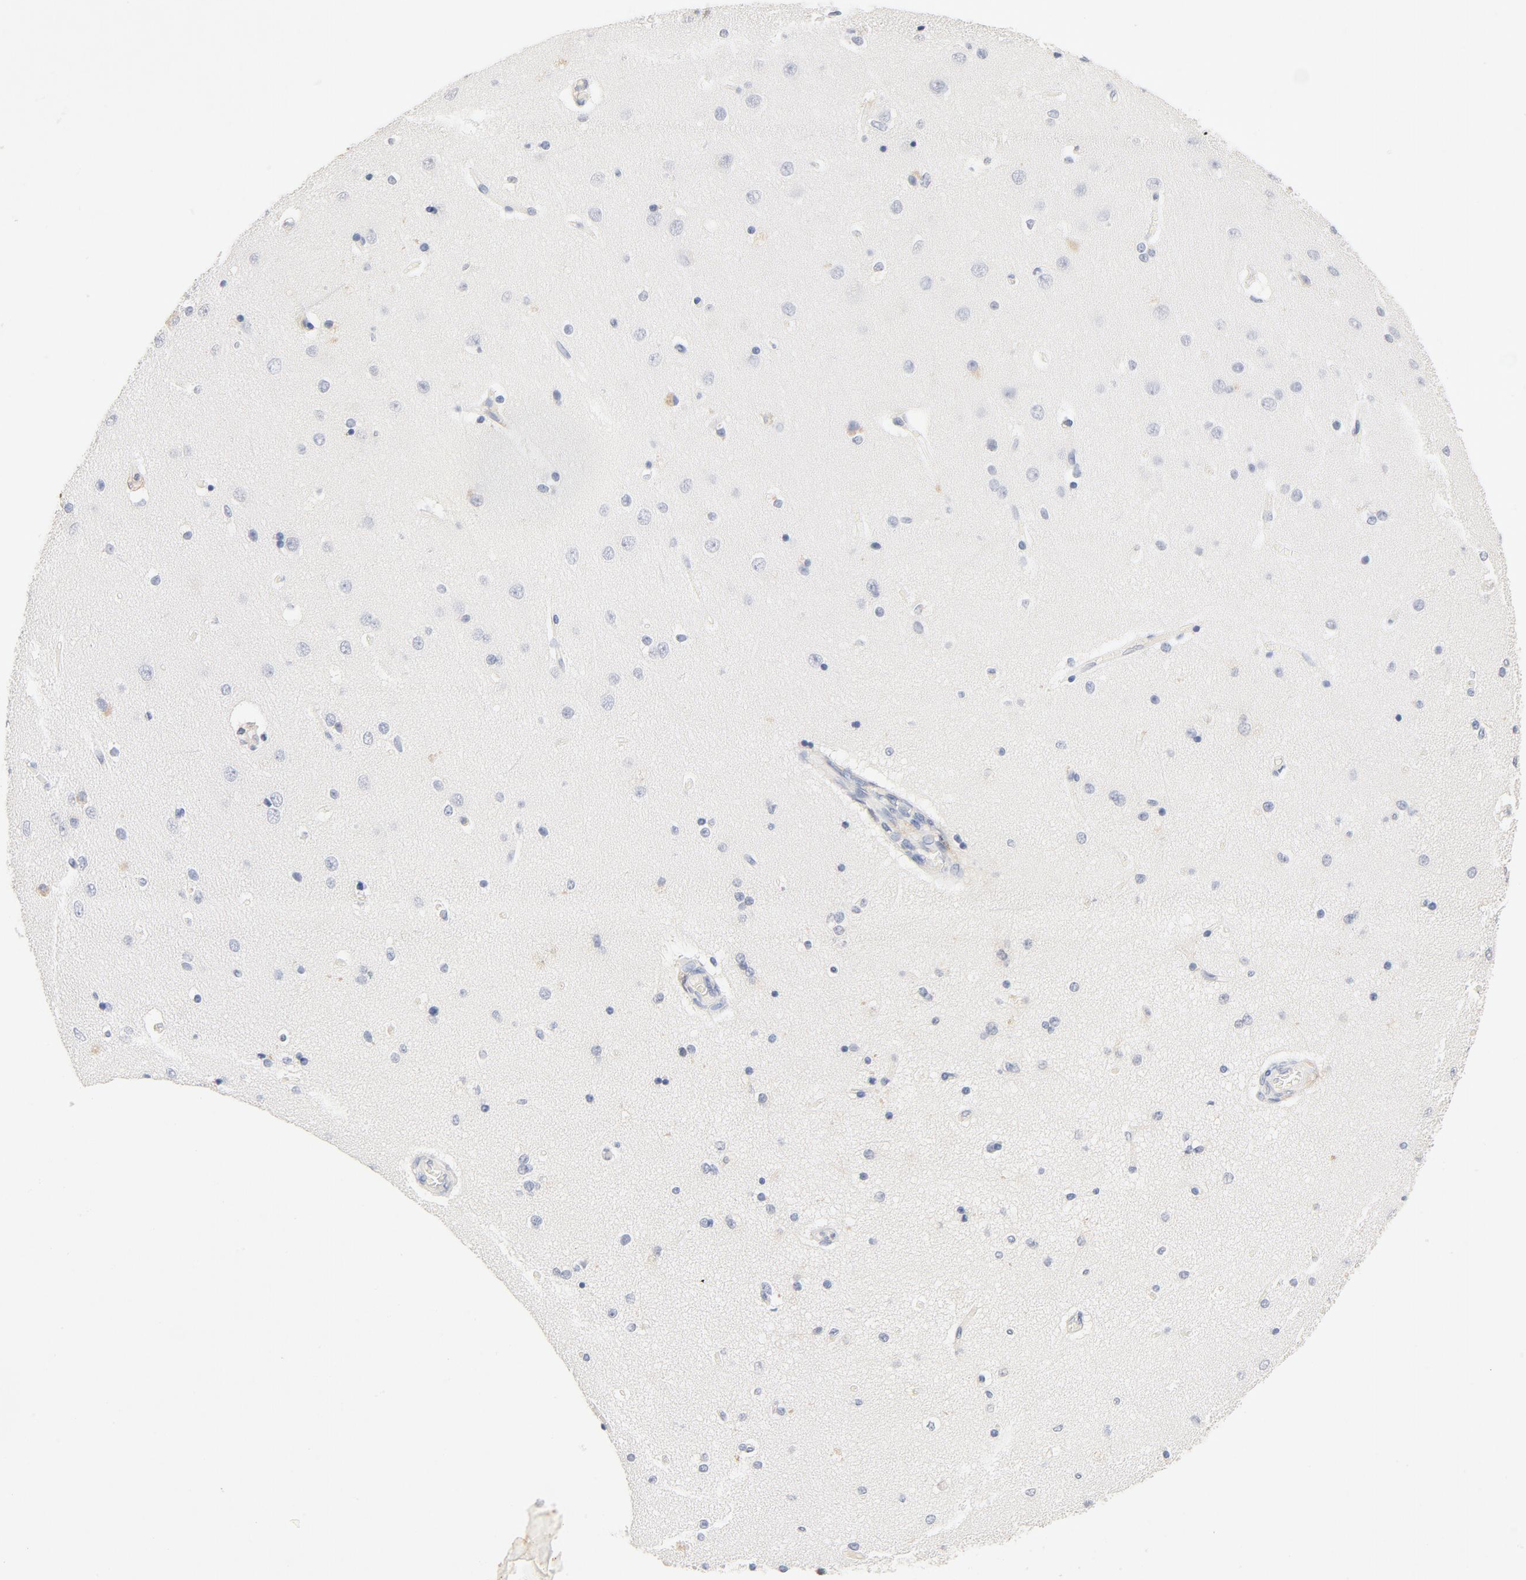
{"staining": {"intensity": "negative", "quantity": "none", "location": "none"}, "tissue": "cerebral cortex", "cell_type": "Endothelial cells", "image_type": "normal", "snomed": [{"axis": "morphology", "description": "Normal tissue, NOS"}, {"axis": "topography", "description": "Cerebral cortex"}], "caption": "This is a histopathology image of immunohistochemistry staining of unremarkable cerebral cortex, which shows no expression in endothelial cells. Brightfield microscopy of immunohistochemistry stained with DAB (3,3'-diaminobenzidine) (brown) and hematoxylin (blue), captured at high magnification.", "gene": "STAT1", "patient": {"sex": "female", "age": 54}}